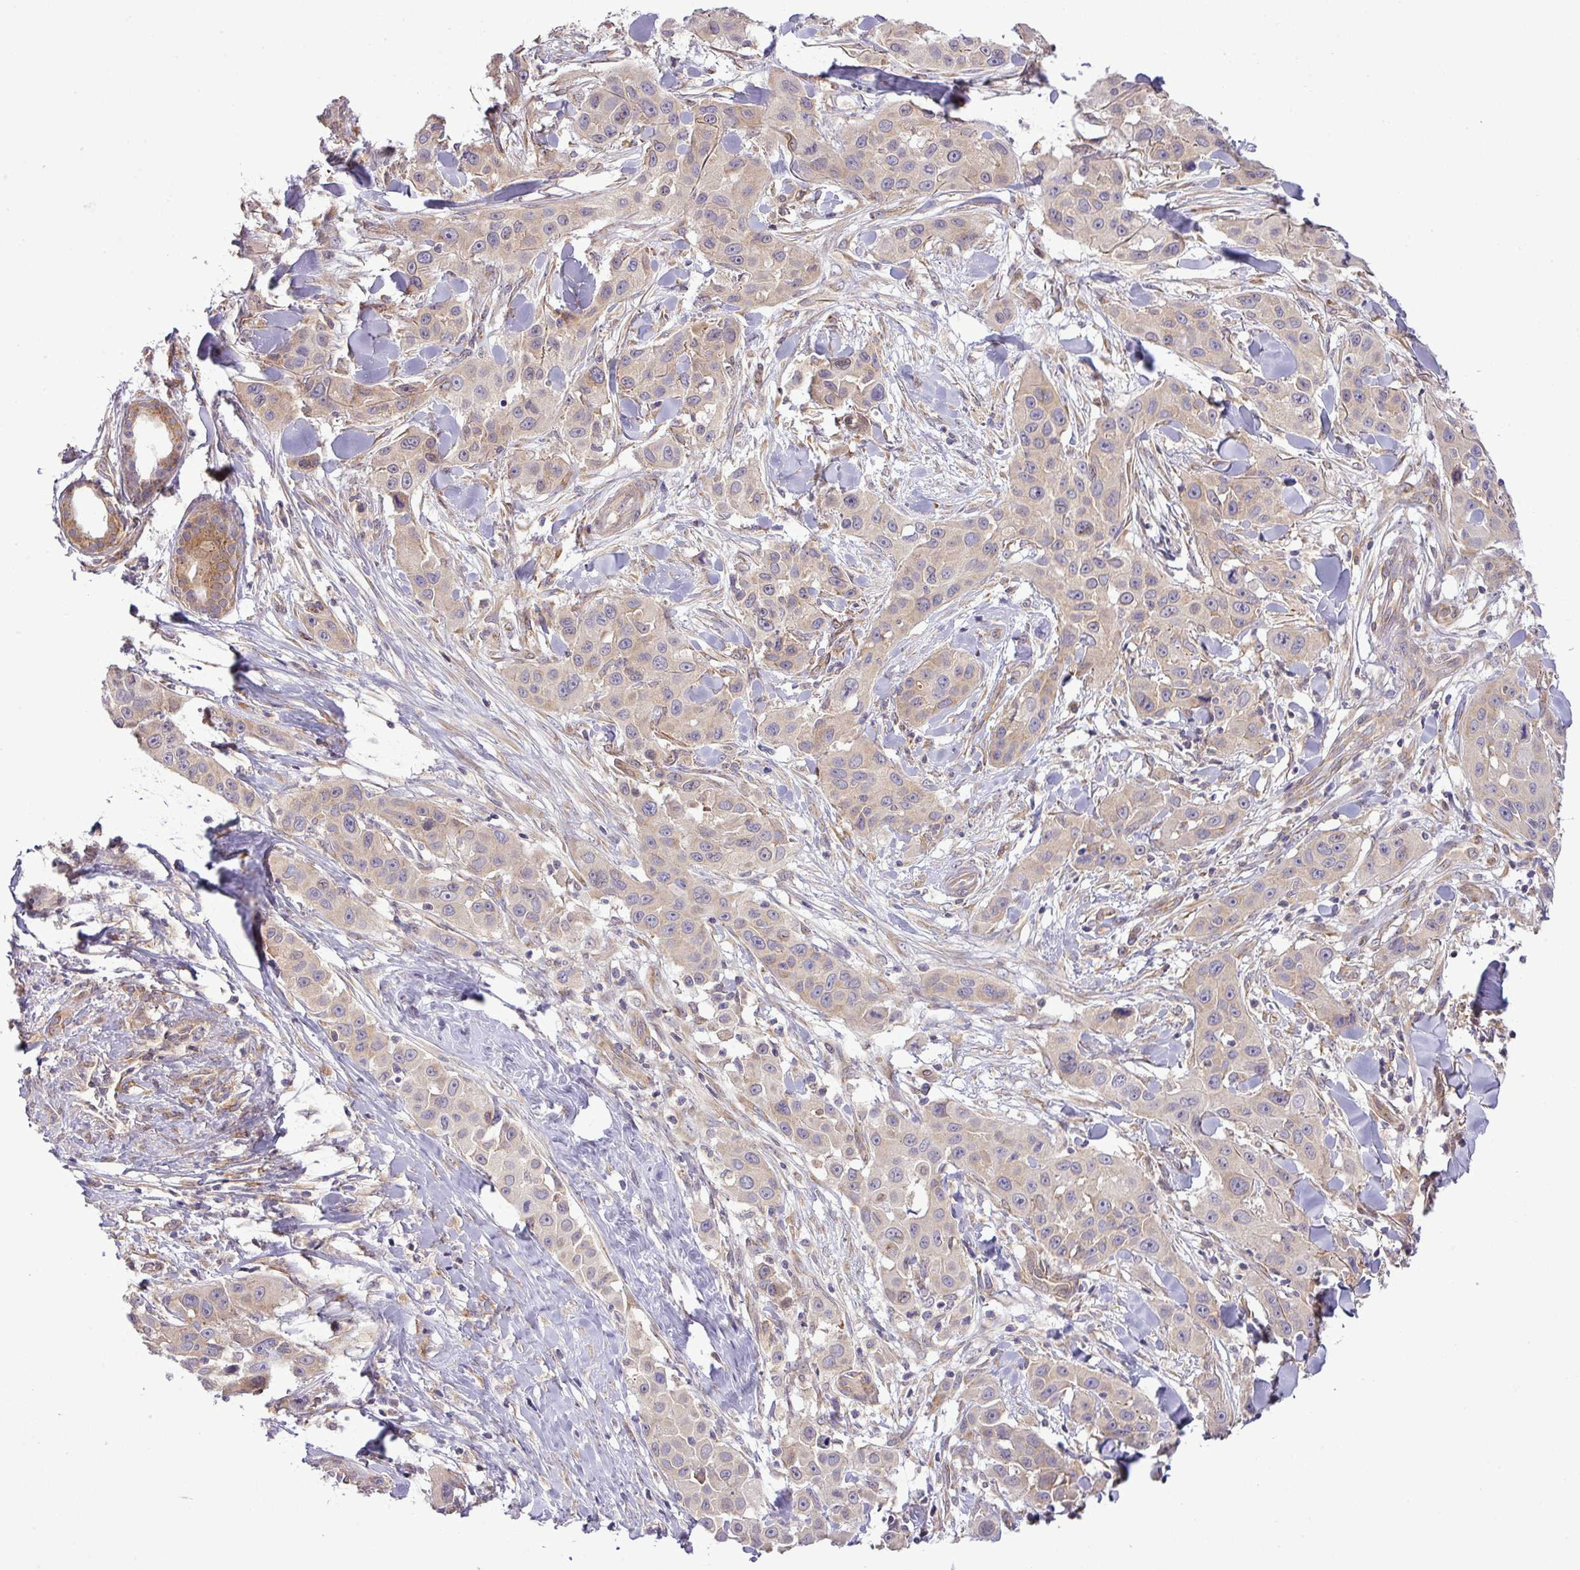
{"staining": {"intensity": "weak", "quantity": "<25%", "location": "cytoplasmic/membranous"}, "tissue": "skin cancer", "cell_type": "Tumor cells", "image_type": "cancer", "snomed": [{"axis": "morphology", "description": "Squamous cell carcinoma, NOS"}, {"axis": "topography", "description": "Skin"}], "caption": "Immunohistochemical staining of human skin squamous cell carcinoma displays no significant positivity in tumor cells.", "gene": "FAM222B", "patient": {"sex": "male", "age": 63}}